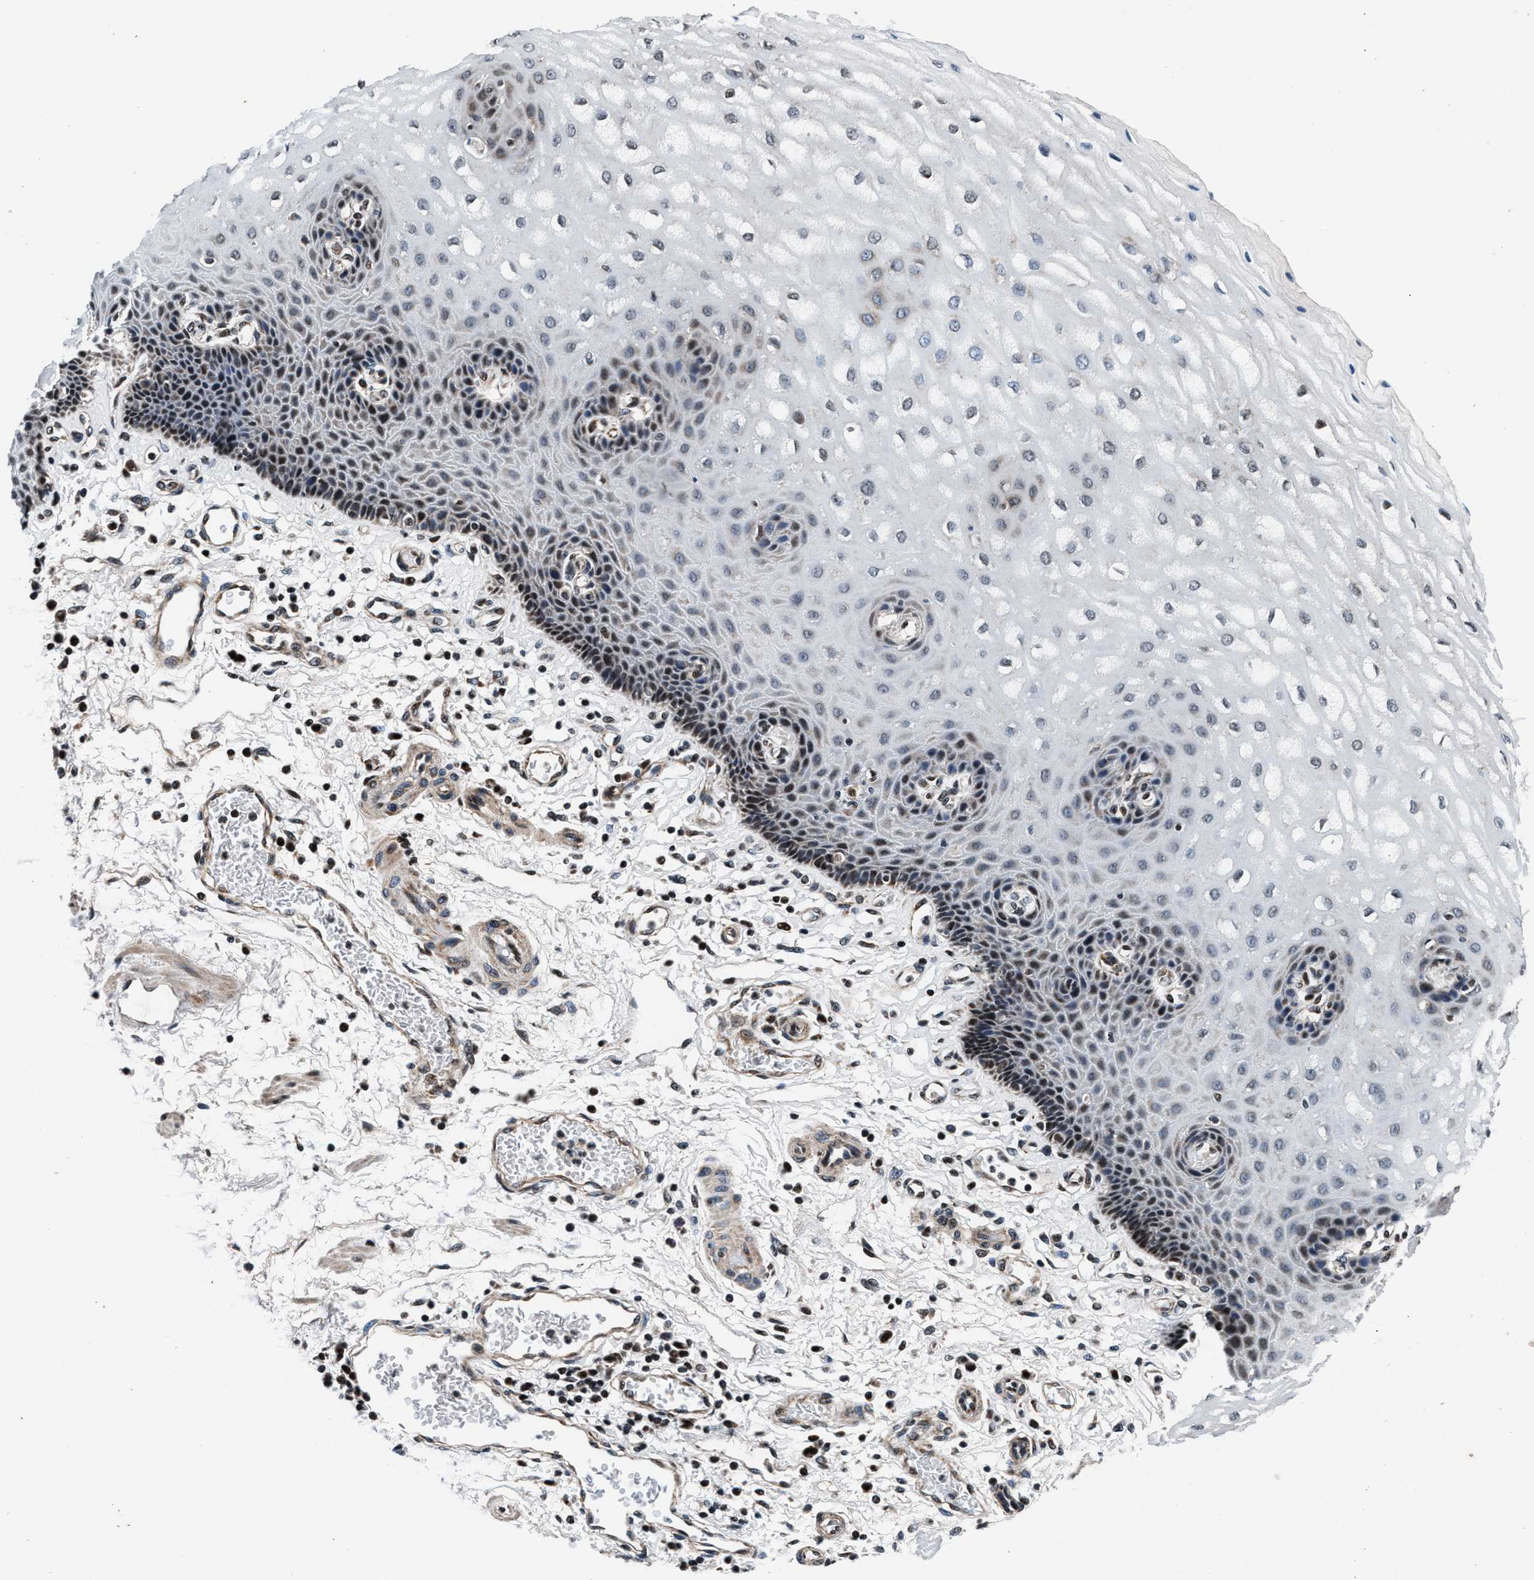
{"staining": {"intensity": "moderate", "quantity": "25%-75%", "location": "nuclear"}, "tissue": "esophagus", "cell_type": "Squamous epithelial cells", "image_type": "normal", "snomed": [{"axis": "morphology", "description": "Normal tissue, NOS"}, {"axis": "topography", "description": "Esophagus"}], "caption": "Protein analysis of benign esophagus exhibits moderate nuclear expression in approximately 25%-75% of squamous epithelial cells. (Stains: DAB (3,3'-diaminobenzidine) in brown, nuclei in blue, Microscopy: brightfield microscopy at high magnification).", "gene": "PRRC2B", "patient": {"sex": "male", "age": 54}}